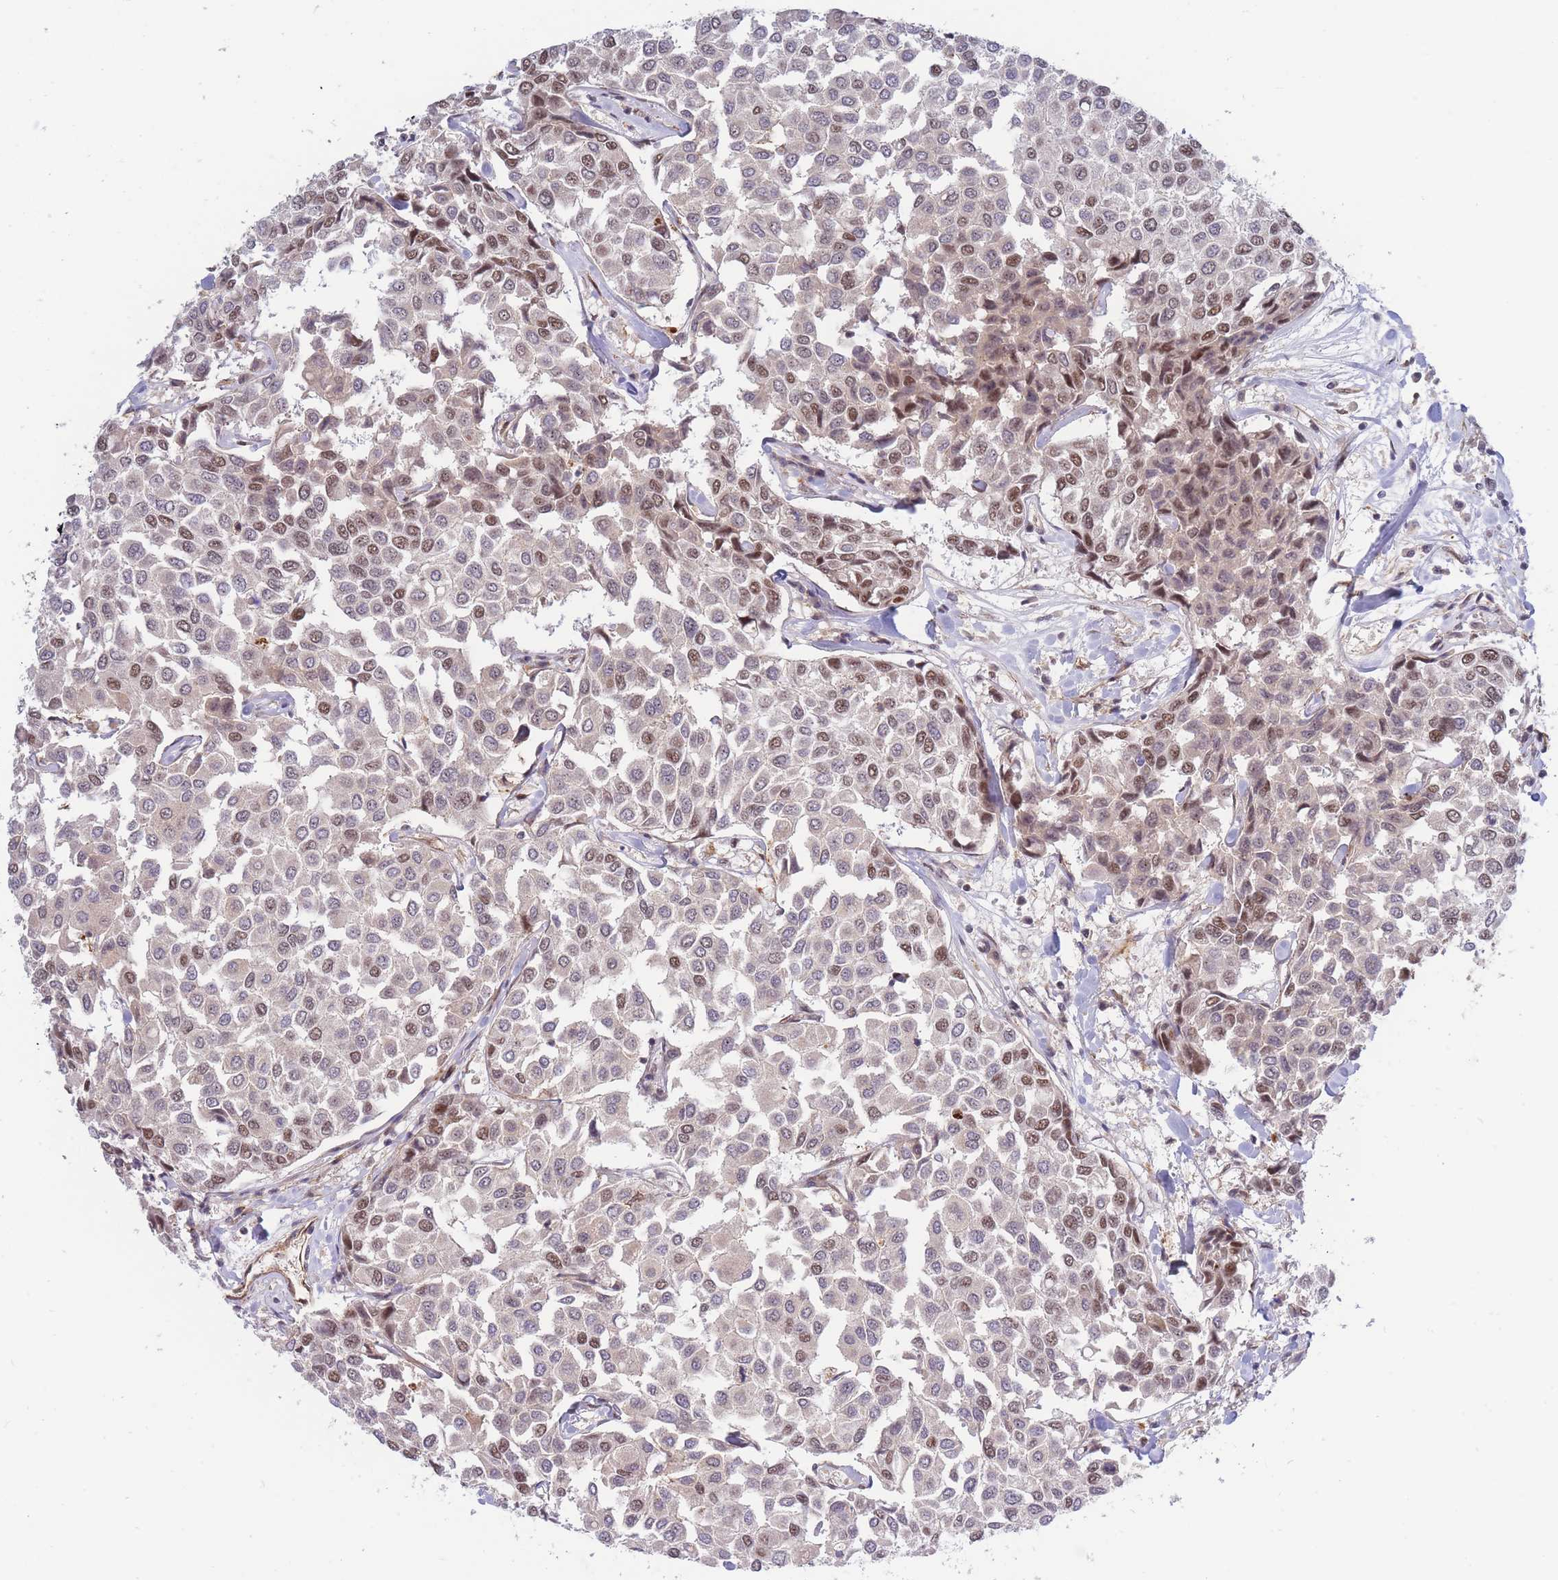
{"staining": {"intensity": "moderate", "quantity": "<25%", "location": "cytoplasmic/membranous,nuclear"}, "tissue": "breast cancer", "cell_type": "Tumor cells", "image_type": "cancer", "snomed": [{"axis": "morphology", "description": "Duct carcinoma"}, {"axis": "topography", "description": "Breast"}], "caption": "Protein staining of breast cancer (intraductal carcinoma) tissue exhibits moderate cytoplasmic/membranous and nuclear positivity in about <25% of tumor cells. The protein of interest is stained brown, and the nuclei are stained in blue (DAB IHC with brightfield microscopy, high magnification).", "gene": "BOD1L1", "patient": {"sex": "female", "age": 55}}